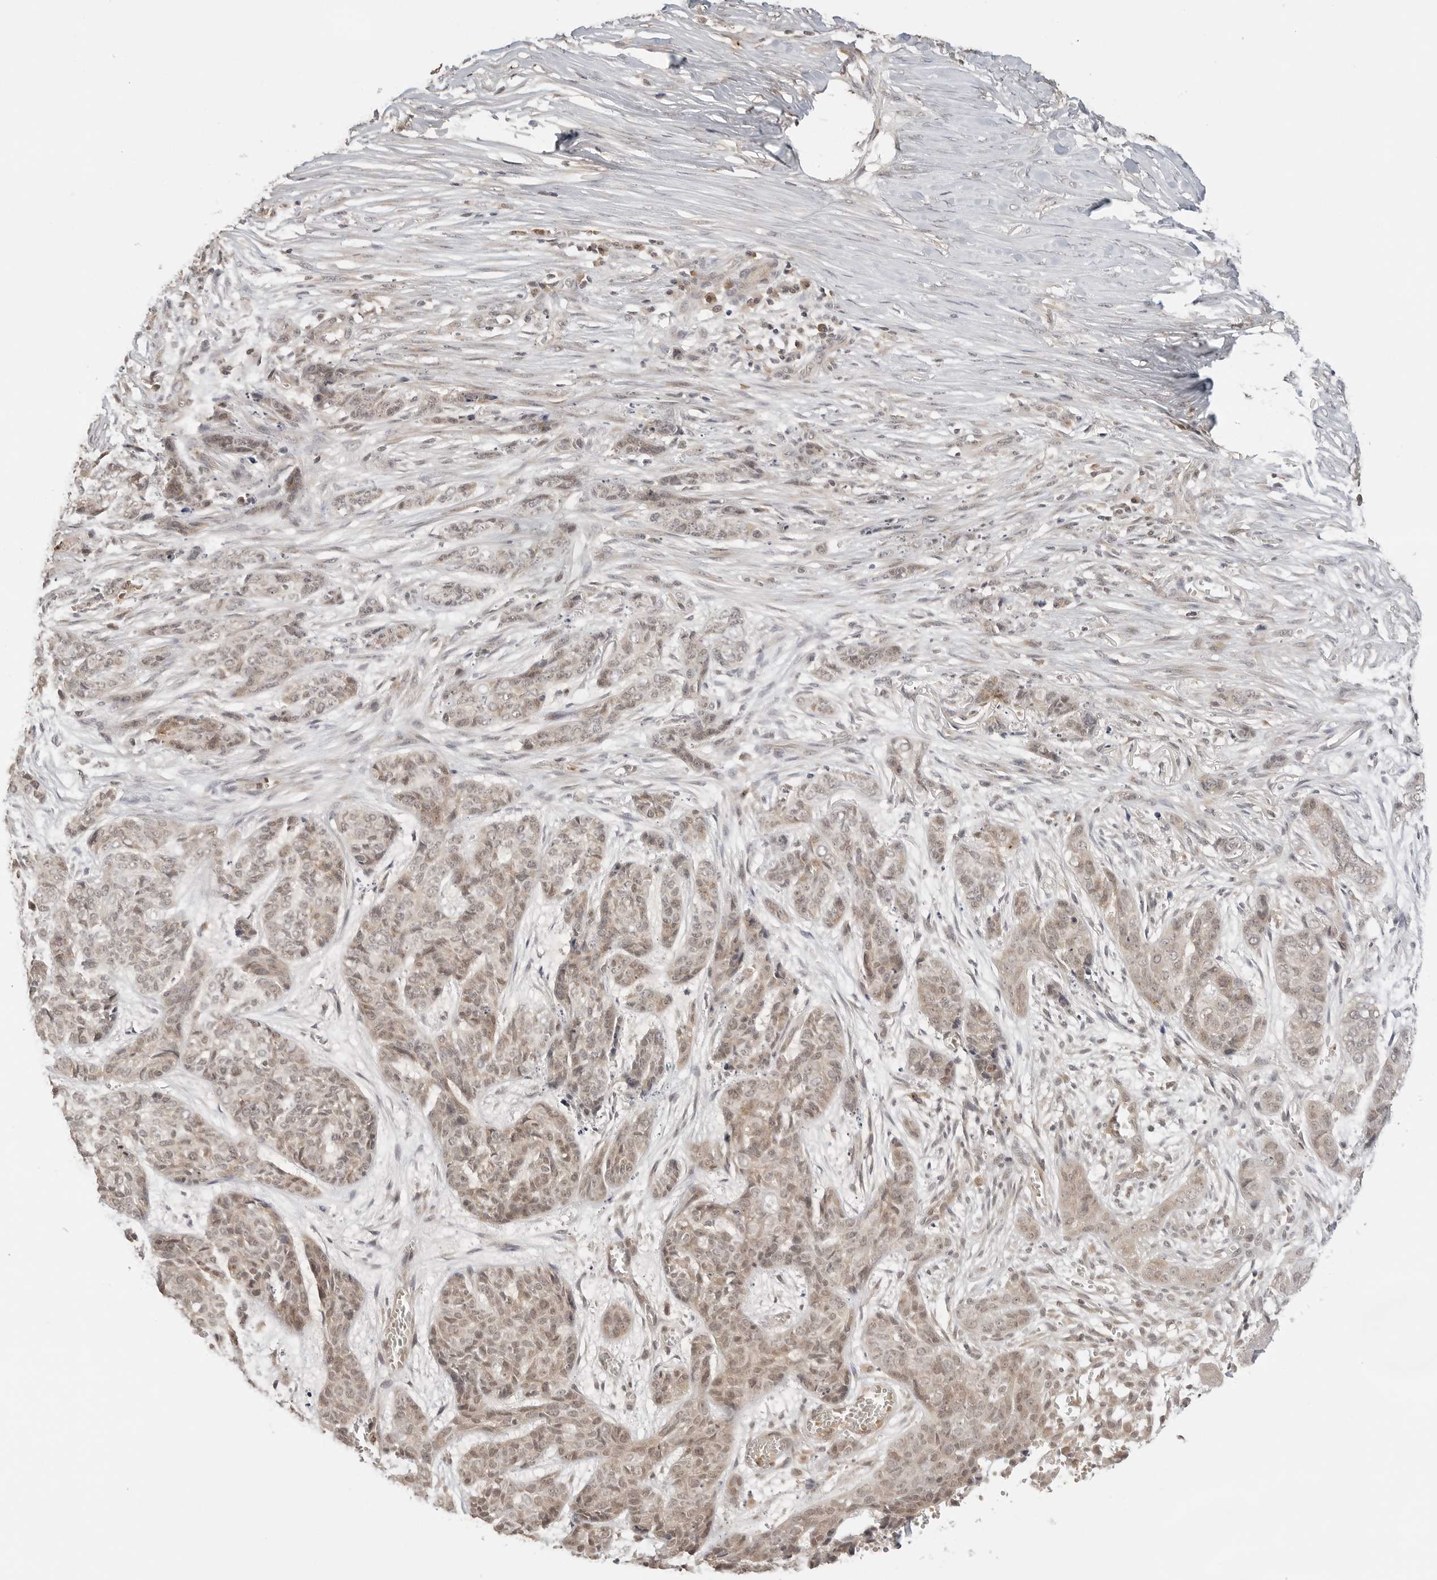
{"staining": {"intensity": "weak", "quantity": ">75%", "location": "cytoplasmic/membranous,nuclear"}, "tissue": "skin cancer", "cell_type": "Tumor cells", "image_type": "cancer", "snomed": [{"axis": "morphology", "description": "Basal cell carcinoma"}, {"axis": "topography", "description": "Skin"}], "caption": "This histopathology image exhibits IHC staining of basal cell carcinoma (skin), with low weak cytoplasmic/membranous and nuclear staining in about >75% of tumor cells.", "gene": "GPR34", "patient": {"sex": "female", "age": 64}}